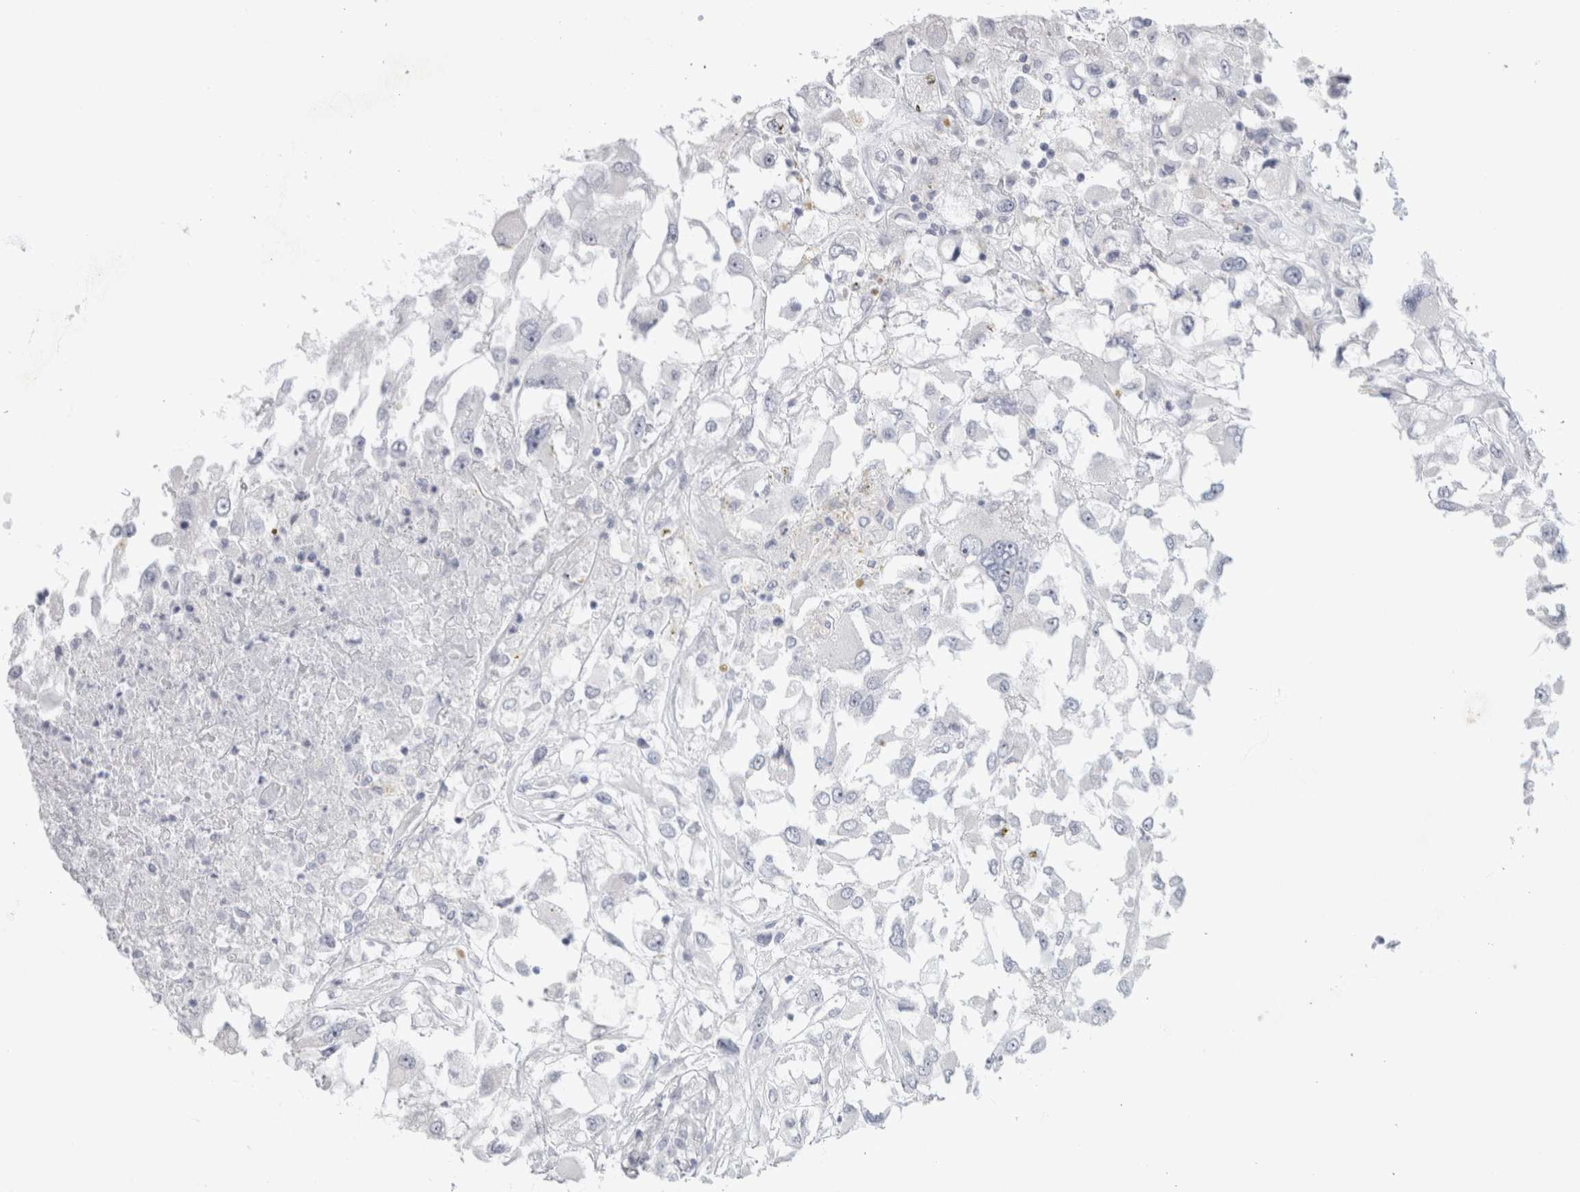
{"staining": {"intensity": "negative", "quantity": "none", "location": "none"}, "tissue": "renal cancer", "cell_type": "Tumor cells", "image_type": "cancer", "snomed": [{"axis": "morphology", "description": "Adenocarcinoma, NOS"}, {"axis": "topography", "description": "Kidney"}], "caption": "High magnification brightfield microscopy of adenocarcinoma (renal) stained with DAB (3,3'-diaminobenzidine) (brown) and counterstained with hematoxylin (blue): tumor cells show no significant positivity.", "gene": "TONSL", "patient": {"sex": "female", "age": 52}}